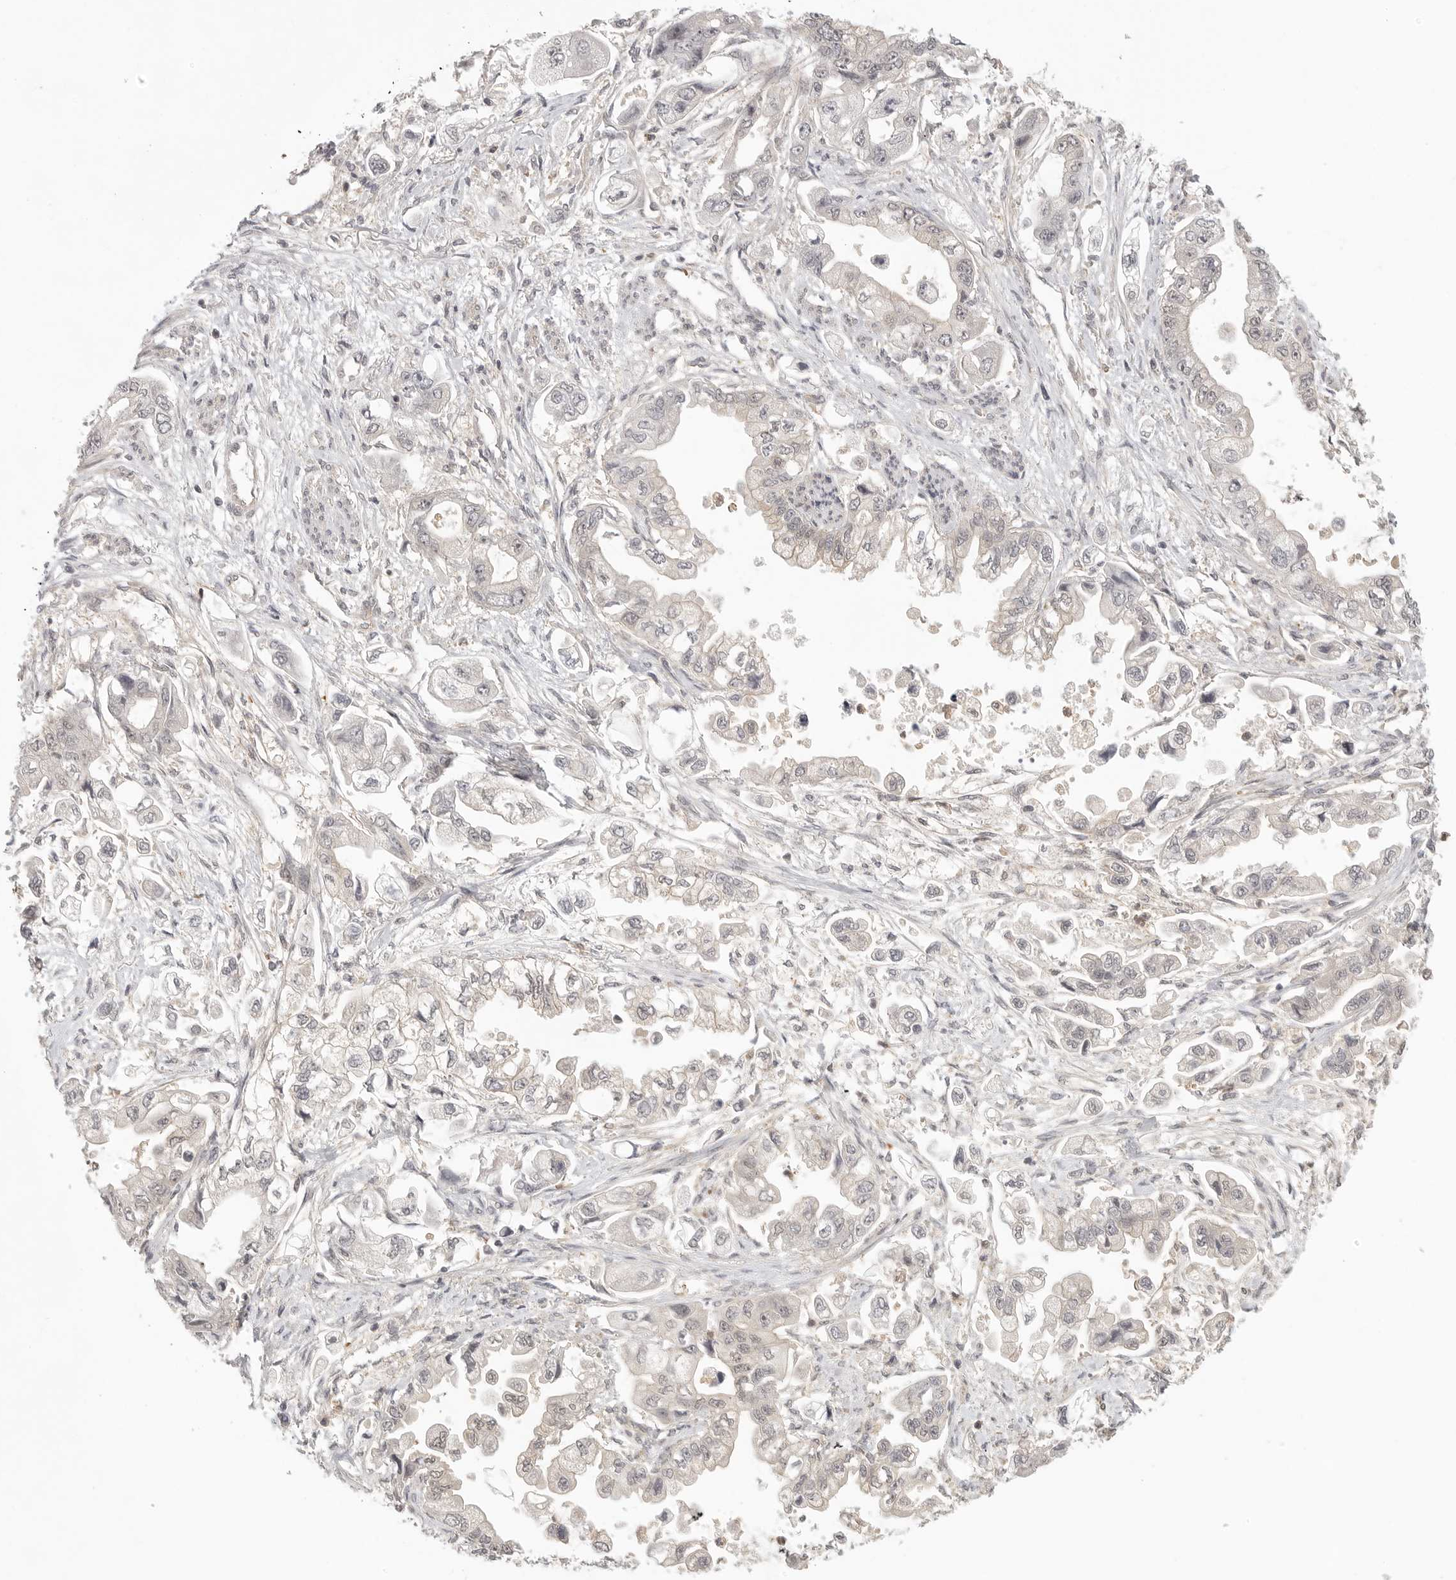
{"staining": {"intensity": "negative", "quantity": "none", "location": "none"}, "tissue": "stomach cancer", "cell_type": "Tumor cells", "image_type": "cancer", "snomed": [{"axis": "morphology", "description": "Adenocarcinoma, NOS"}, {"axis": "topography", "description": "Stomach"}], "caption": "Stomach adenocarcinoma stained for a protein using immunohistochemistry displays no staining tumor cells.", "gene": "DBNL", "patient": {"sex": "male", "age": 62}}